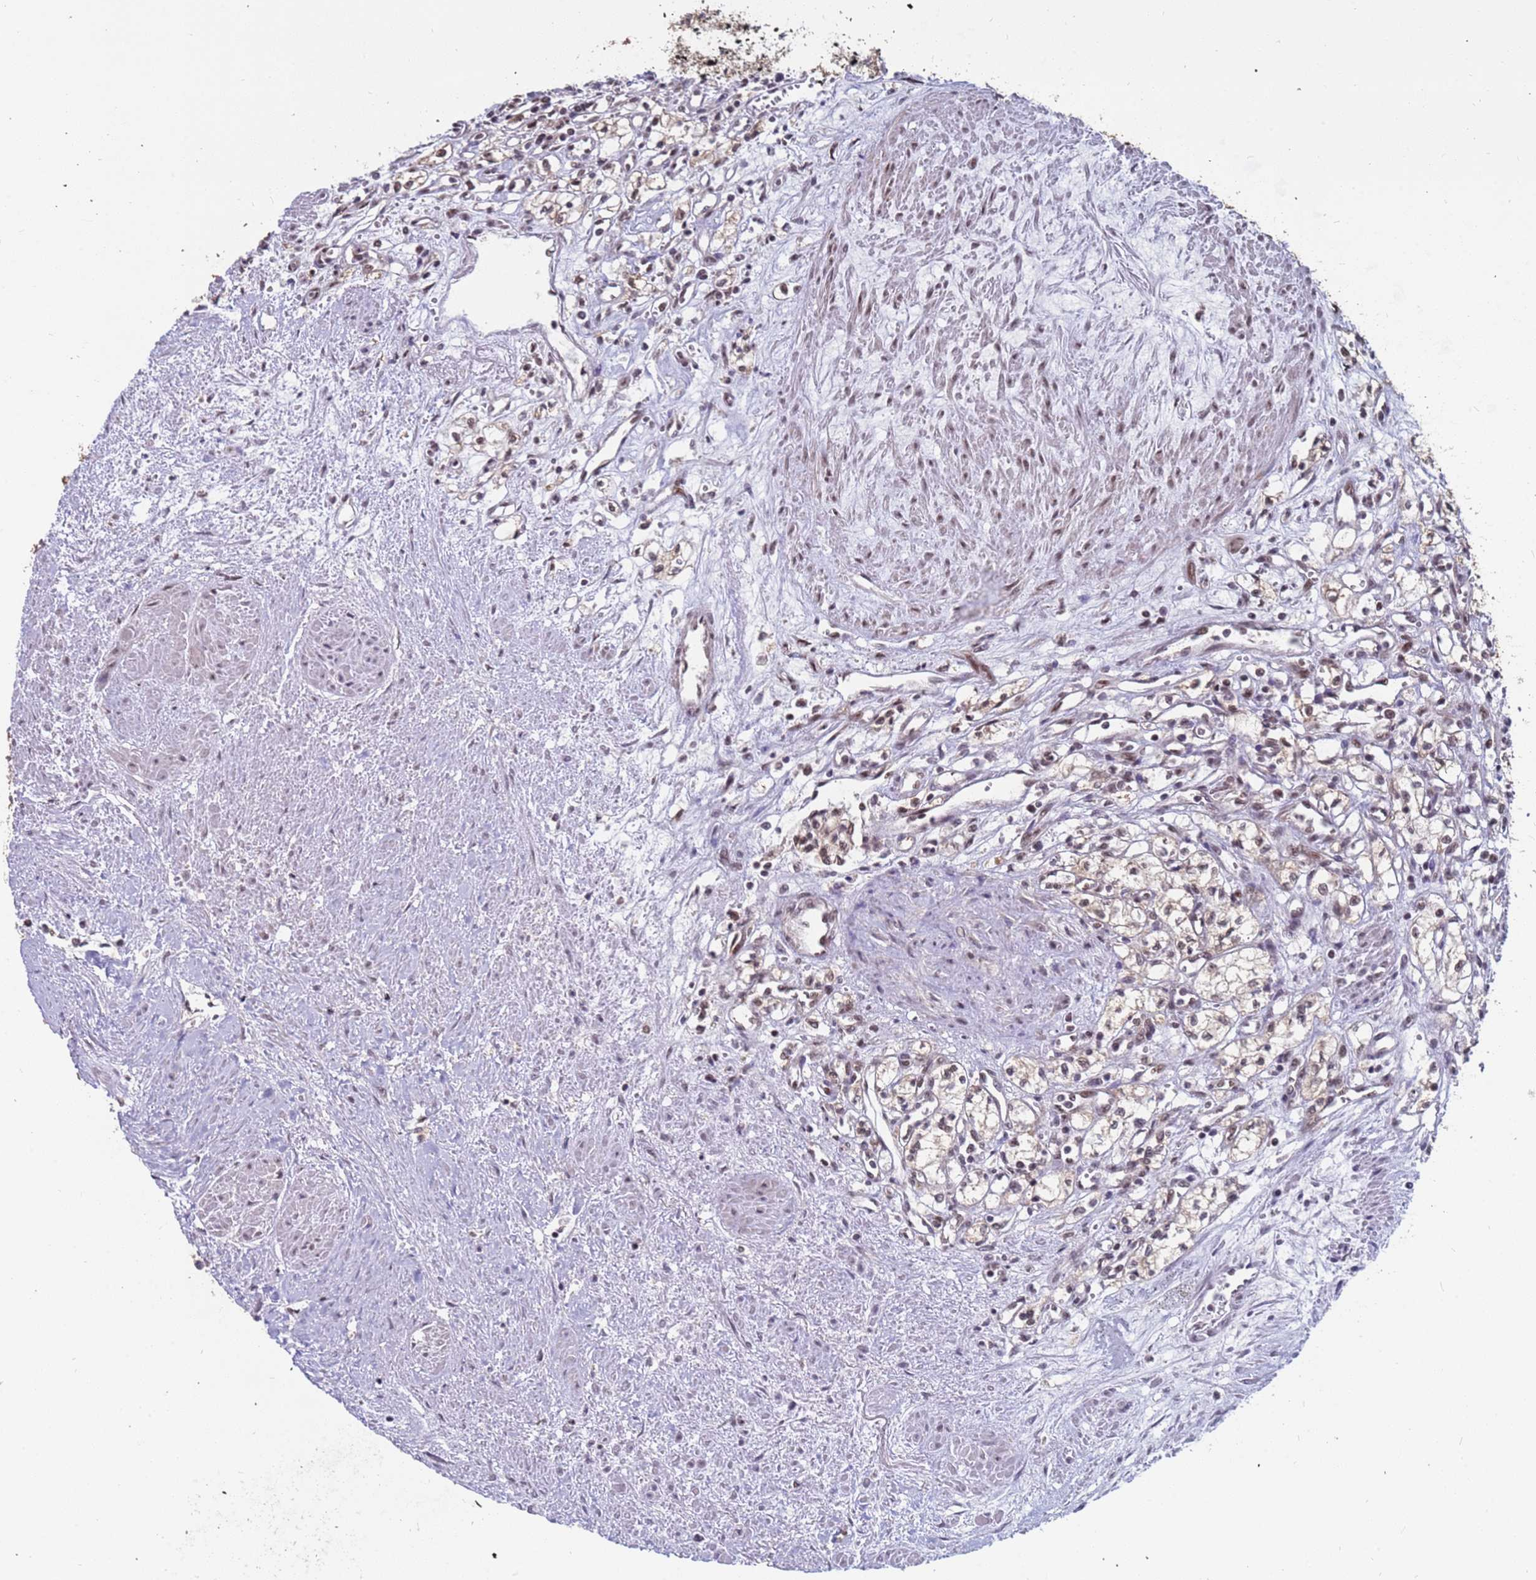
{"staining": {"intensity": "weak", "quantity": "25%-75%", "location": "cytoplasmic/membranous"}, "tissue": "renal cancer", "cell_type": "Tumor cells", "image_type": "cancer", "snomed": [{"axis": "morphology", "description": "Adenocarcinoma, NOS"}, {"axis": "topography", "description": "Kidney"}], "caption": "DAB (3,3'-diaminobenzidine) immunohistochemical staining of human adenocarcinoma (renal) demonstrates weak cytoplasmic/membranous protein staining in about 25%-75% of tumor cells.", "gene": "DENND2B", "patient": {"sex": "male", "age": 59}}